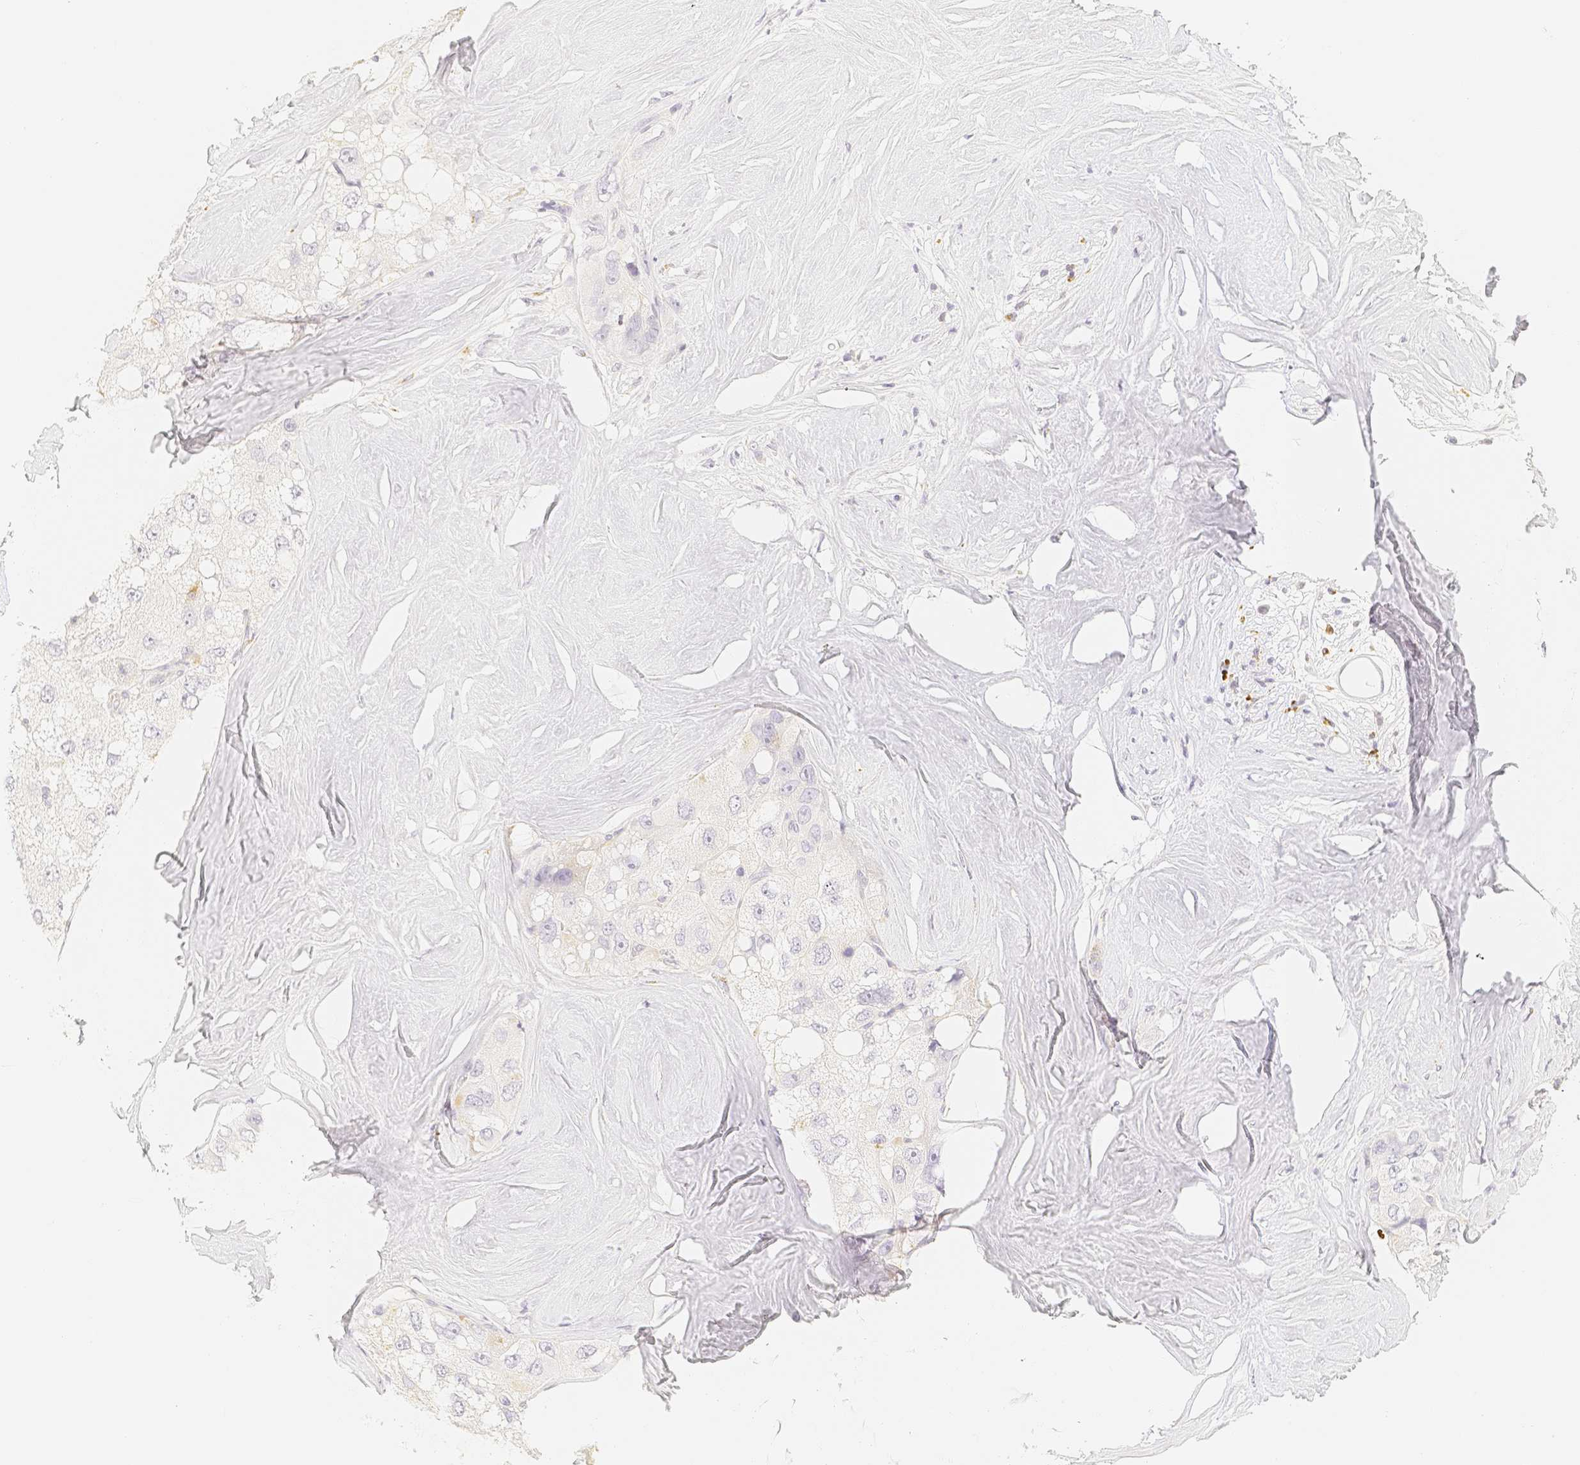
{"staining": {"intensity": "negative", "quantity": "none", "location": "none"}, "tissue": "liver cancer", "cell_type": "Tumor cells", "image_type": "cancer", "snomed": [{"axis": "morphology", "description": "Carcinoma, Hepatocellular, NOS"}, {"axis": "topography", "description": "Liver"}], "caption": "An image of hepatocellular carcinoma (liver) stained for a protein displays no brown staining in tumor cells.", "gene": "PADI4", "patient": {"sex": "male", "age": 80}}